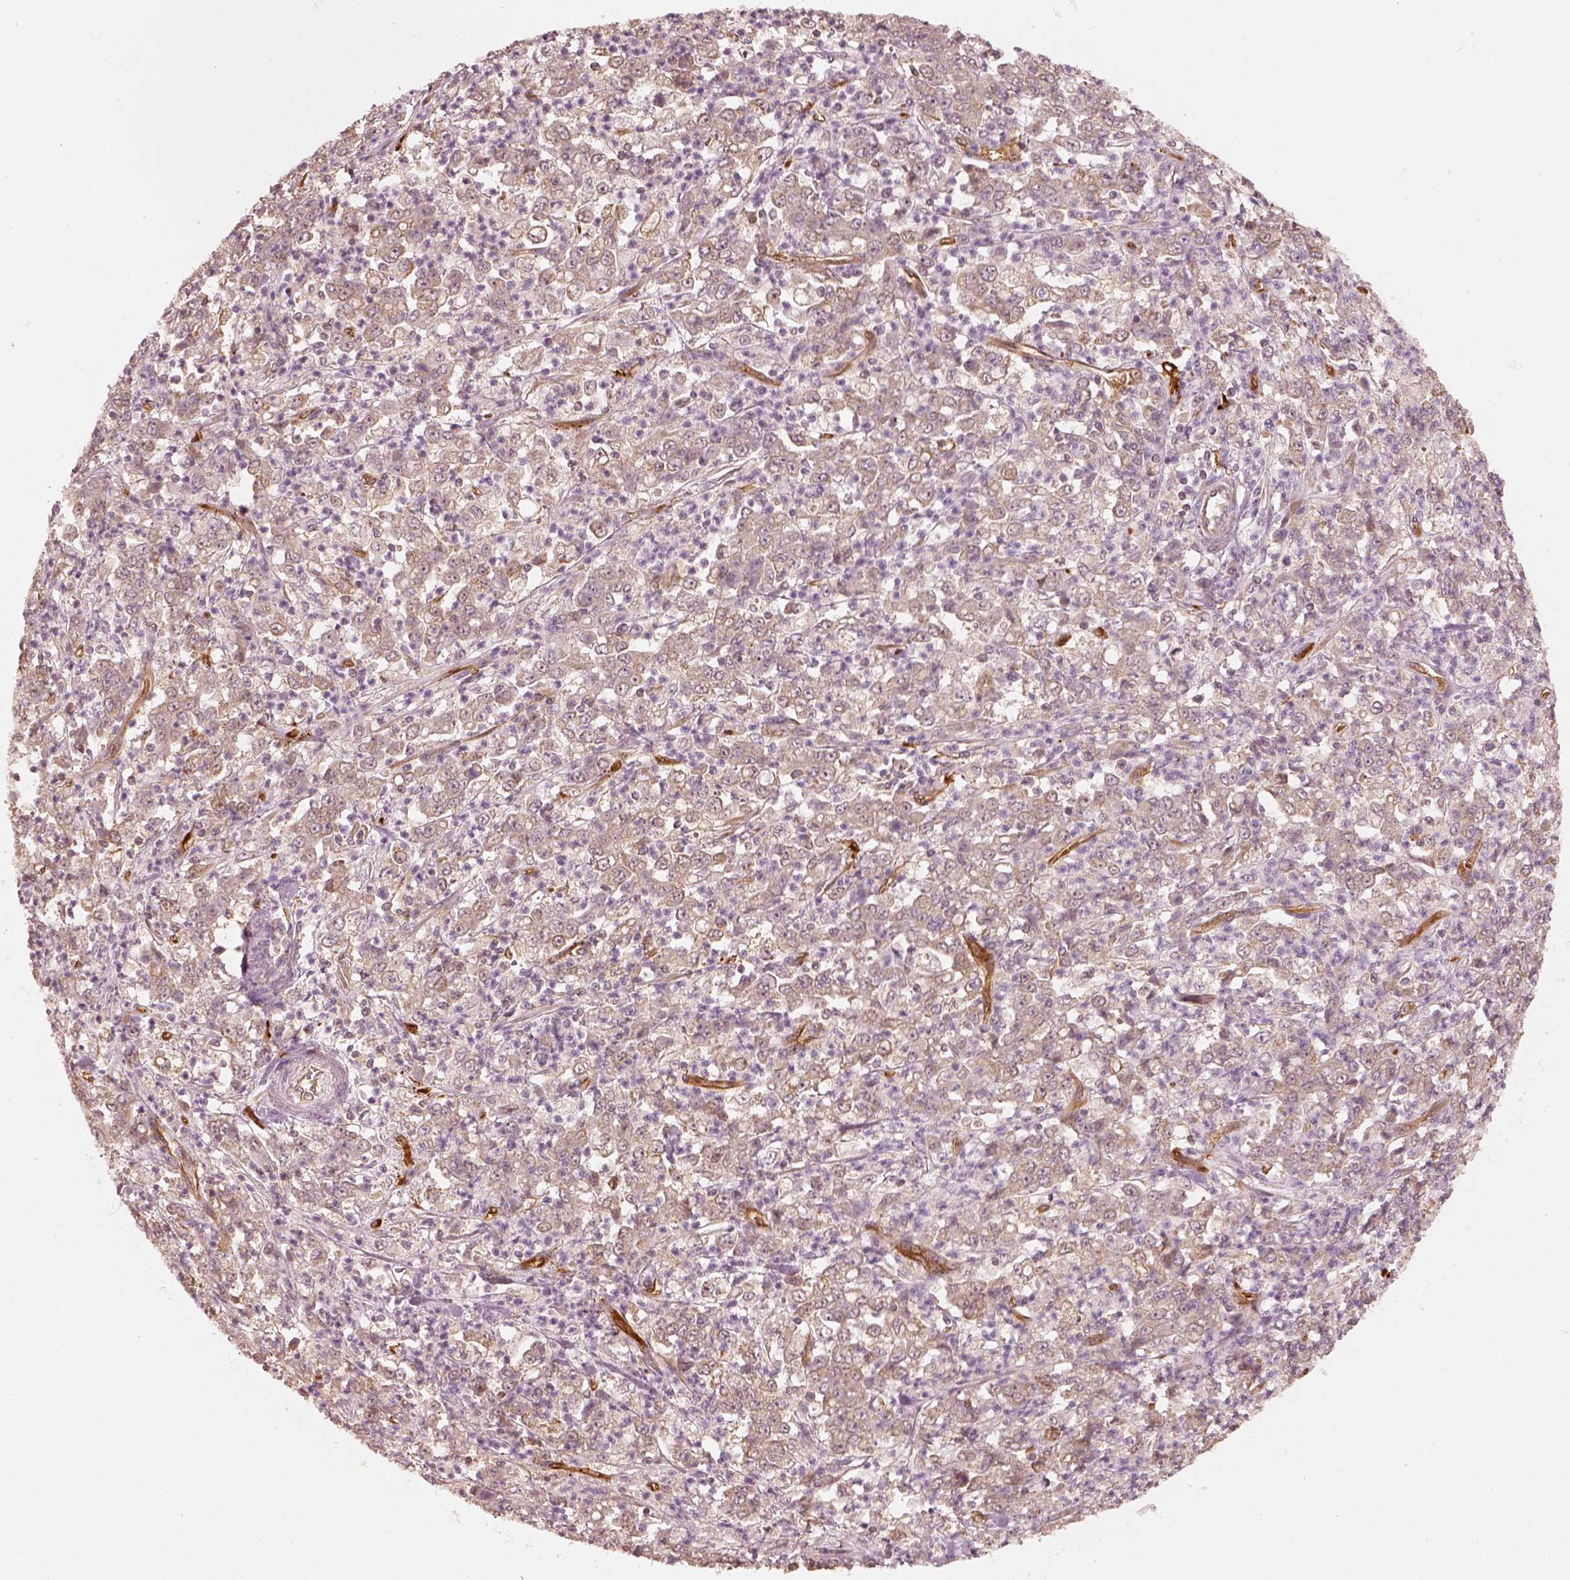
{"staining": {"intensity": "weak", "quantity": ">75%", "location": "cytoplasmic/membranous"}, "tissue": "stomach cancer", "cell_type": "Tumor cells", "image_type": "cancer", "snomed": [{"axis": "morphology", "description": "Adenocarcinoma, NOS"}, {"axis": "topography", "description": "Stomach, lower"}], "caption": "Immunohistochemistry (IHC) (DAB (3,3'-diaminobenzidine)) staining of adenocarcinoma (stomach) demonstrates weak cytoplasmic/membranous protein positivity in approximately >75% of tumor cells.", "gene": "FSCN1", "patient": {"sex": "female", "age": 71}}